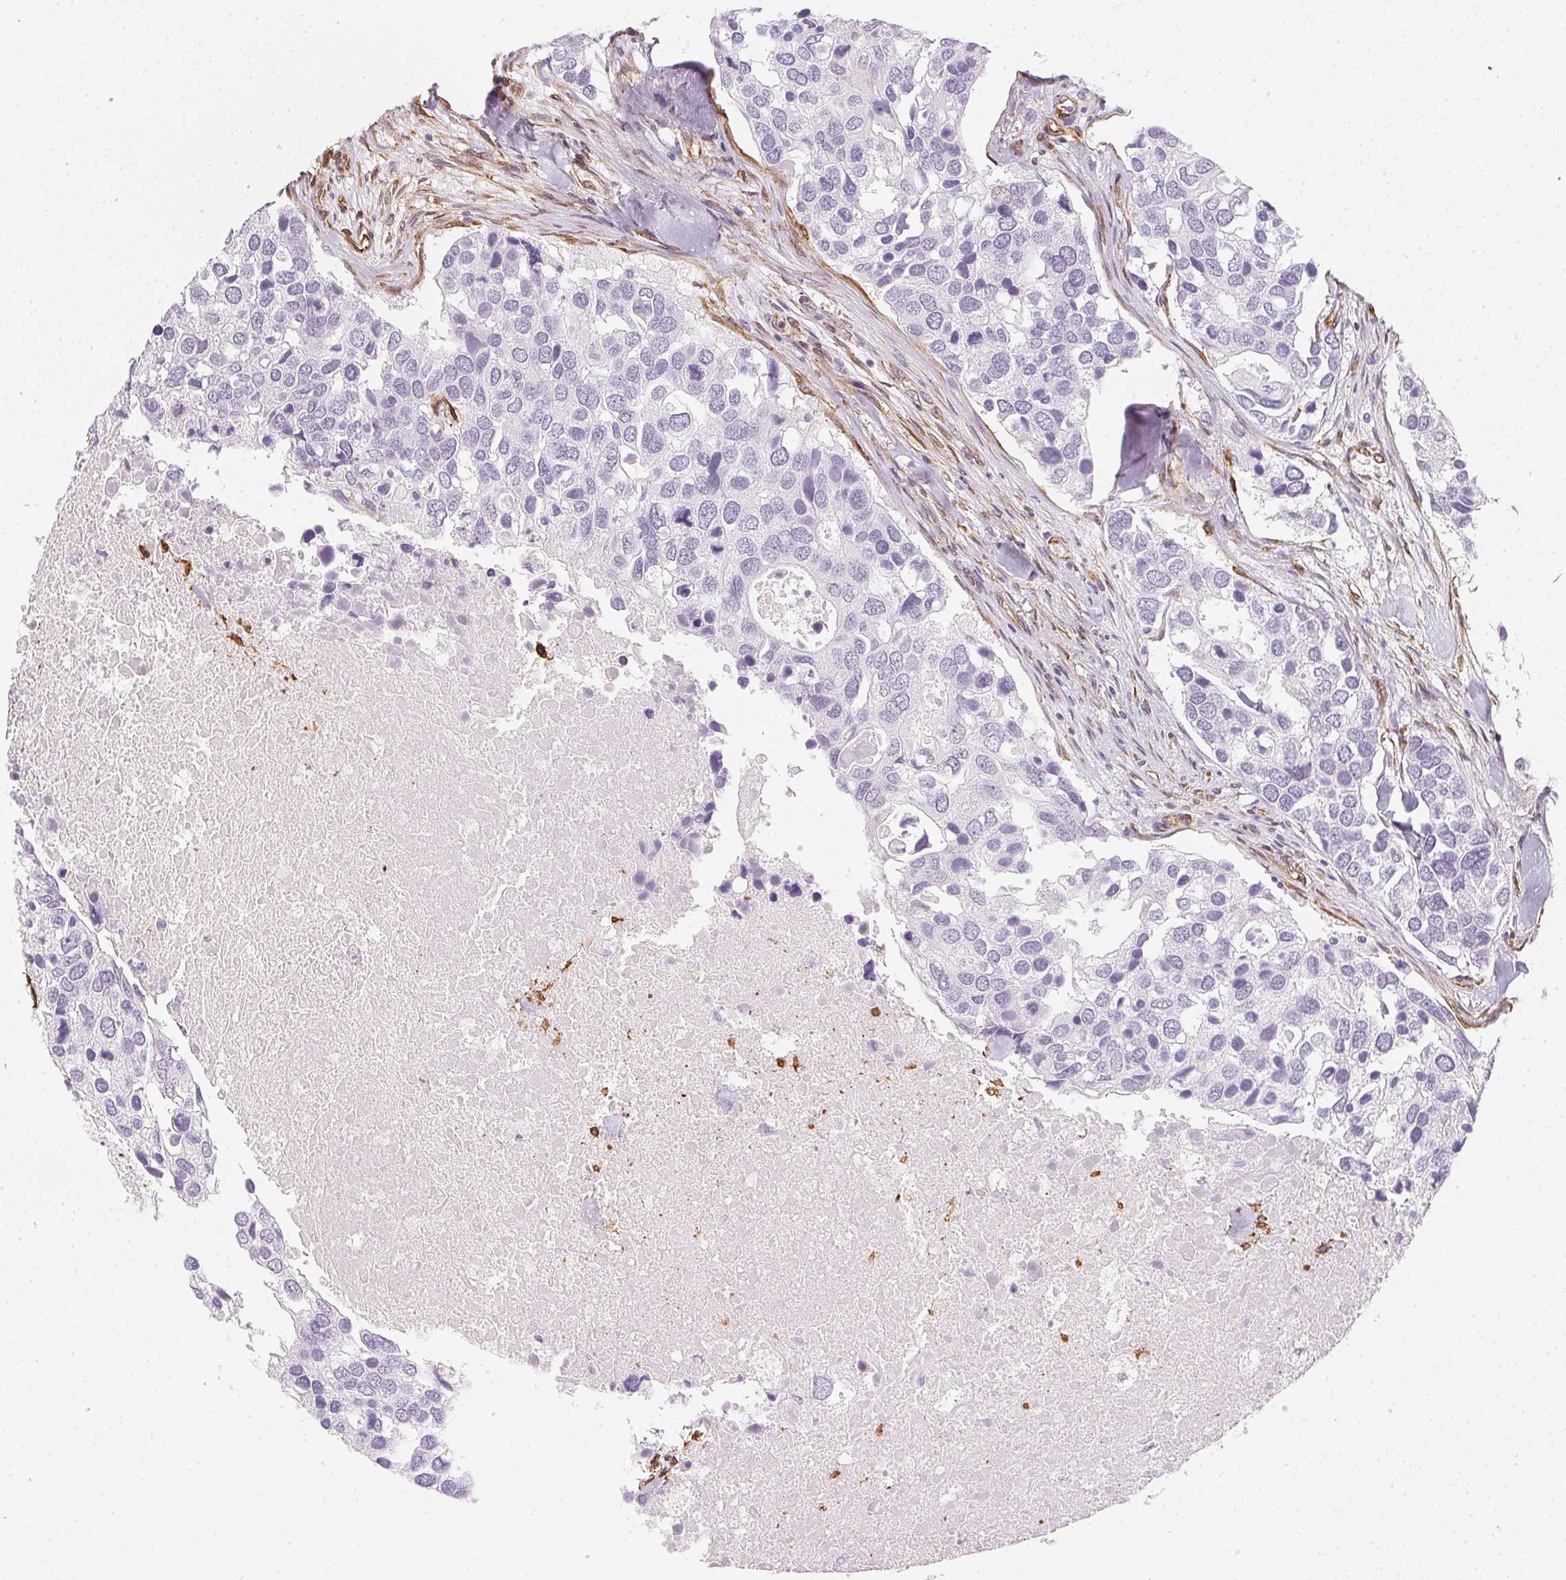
{"staining": {"intensity": "negative", "quantity": "none", "location": "none"}, "tissue": "breast cancer", "cell_type": "Tumor cells", "image_type": "cancer", "snomed": [{"axis": "morphology", "description": "Duct carcinoma"}, {"axis": "topography", "description": "Breast"}], "caption": "IHC of human breast intraductal carcinoma displays no positivity in tumor cells.", "gene": "RSBN1", "patient": {"sex": "female", "age": 83}}